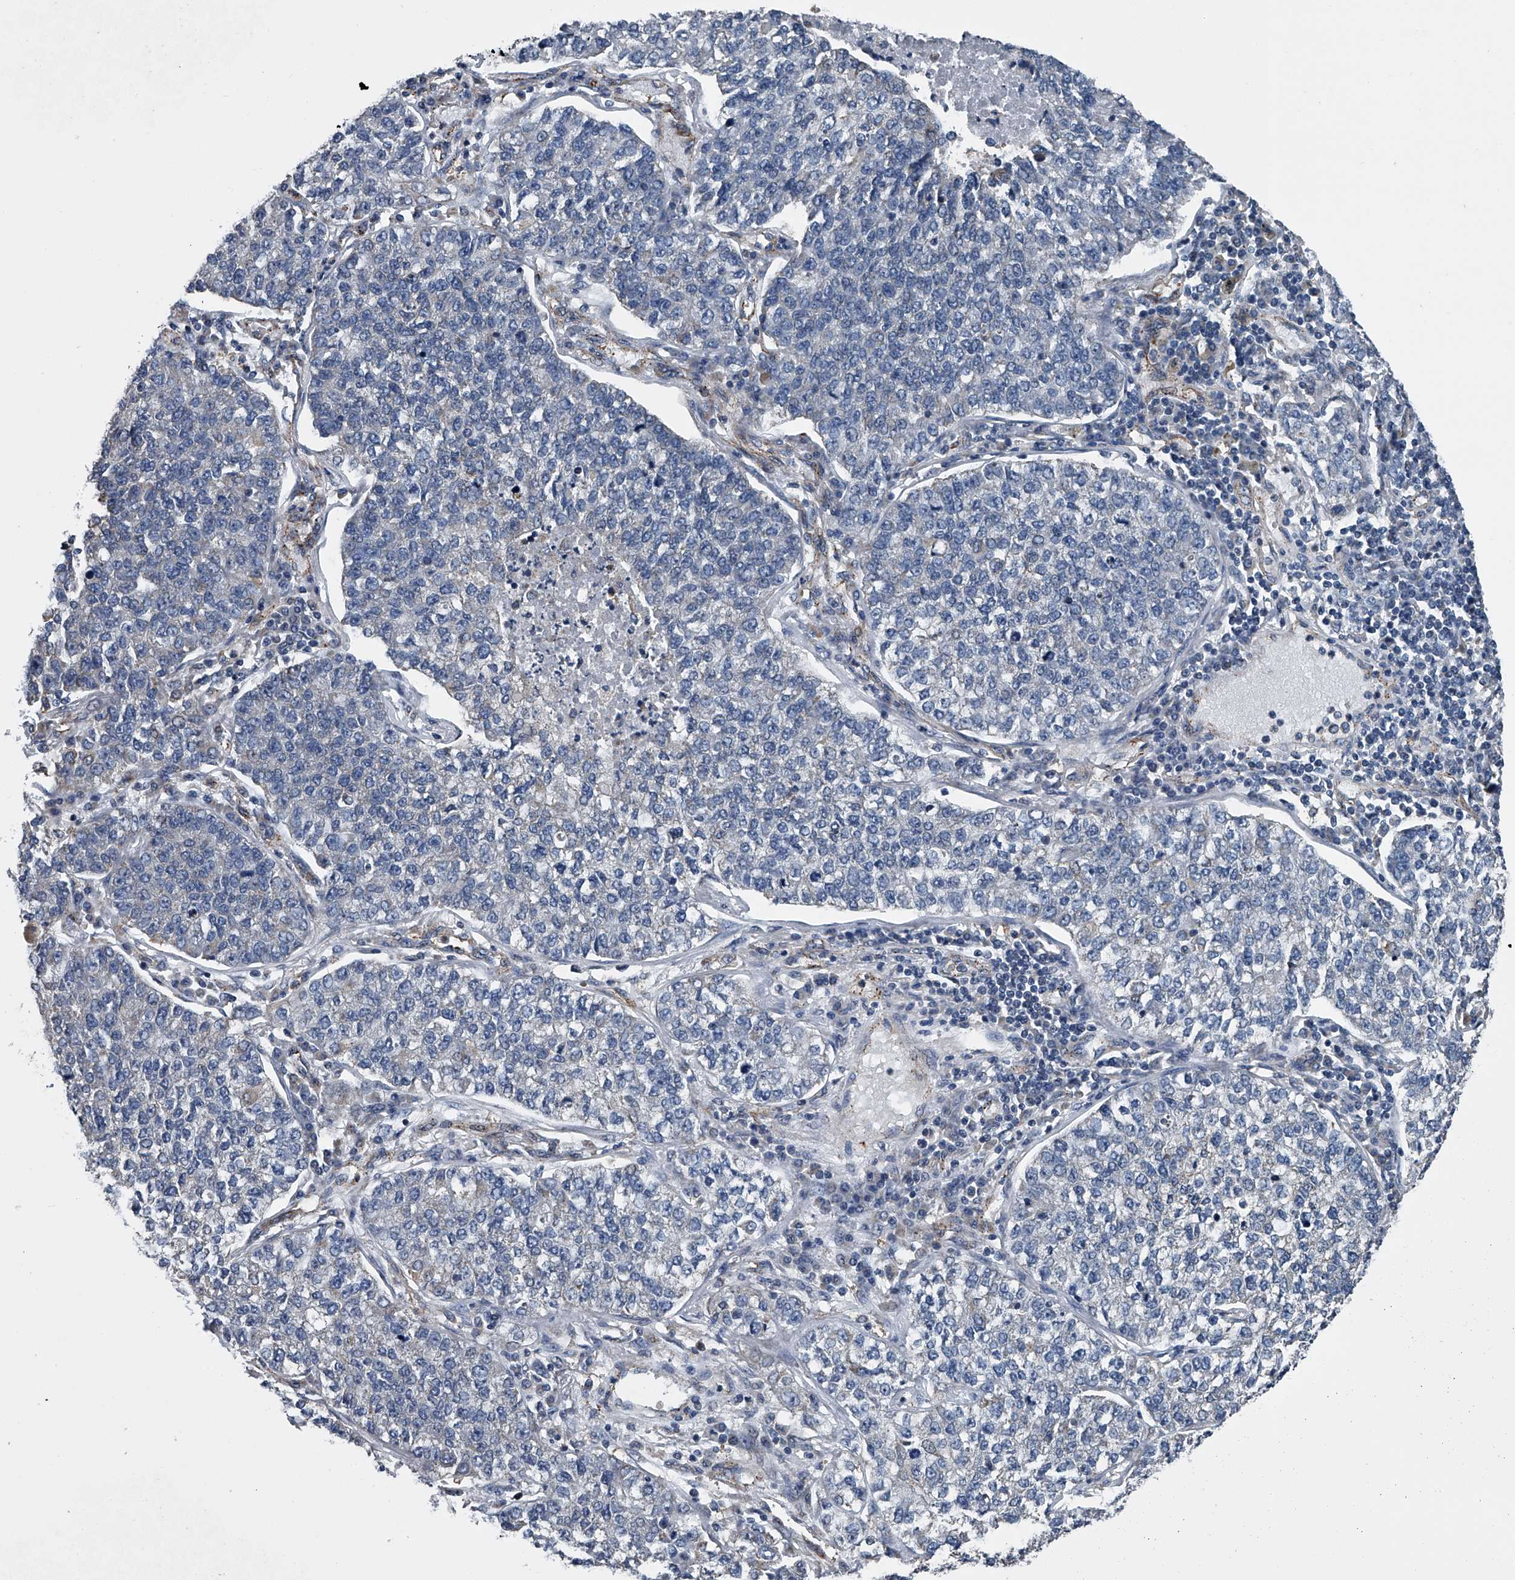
{"staining": {"intensity": "negative", "quantity": "none", "location": "none"}, "tissue": "lung cancer", "cell_type": "Tumor cells", "image_type": "cancer", "snomed": [{"axis": "morphology", "description": "Adenocarcinoma, NOS"}, {"axis": "topography", "description": "Lung"}], "caption": "A high-resolution image shows IHC staining of lung cancer, which shows no significant expression in tumor cells.", "gene": "LDLRAD2", "patient": {"sex": "male", "age": 49}}